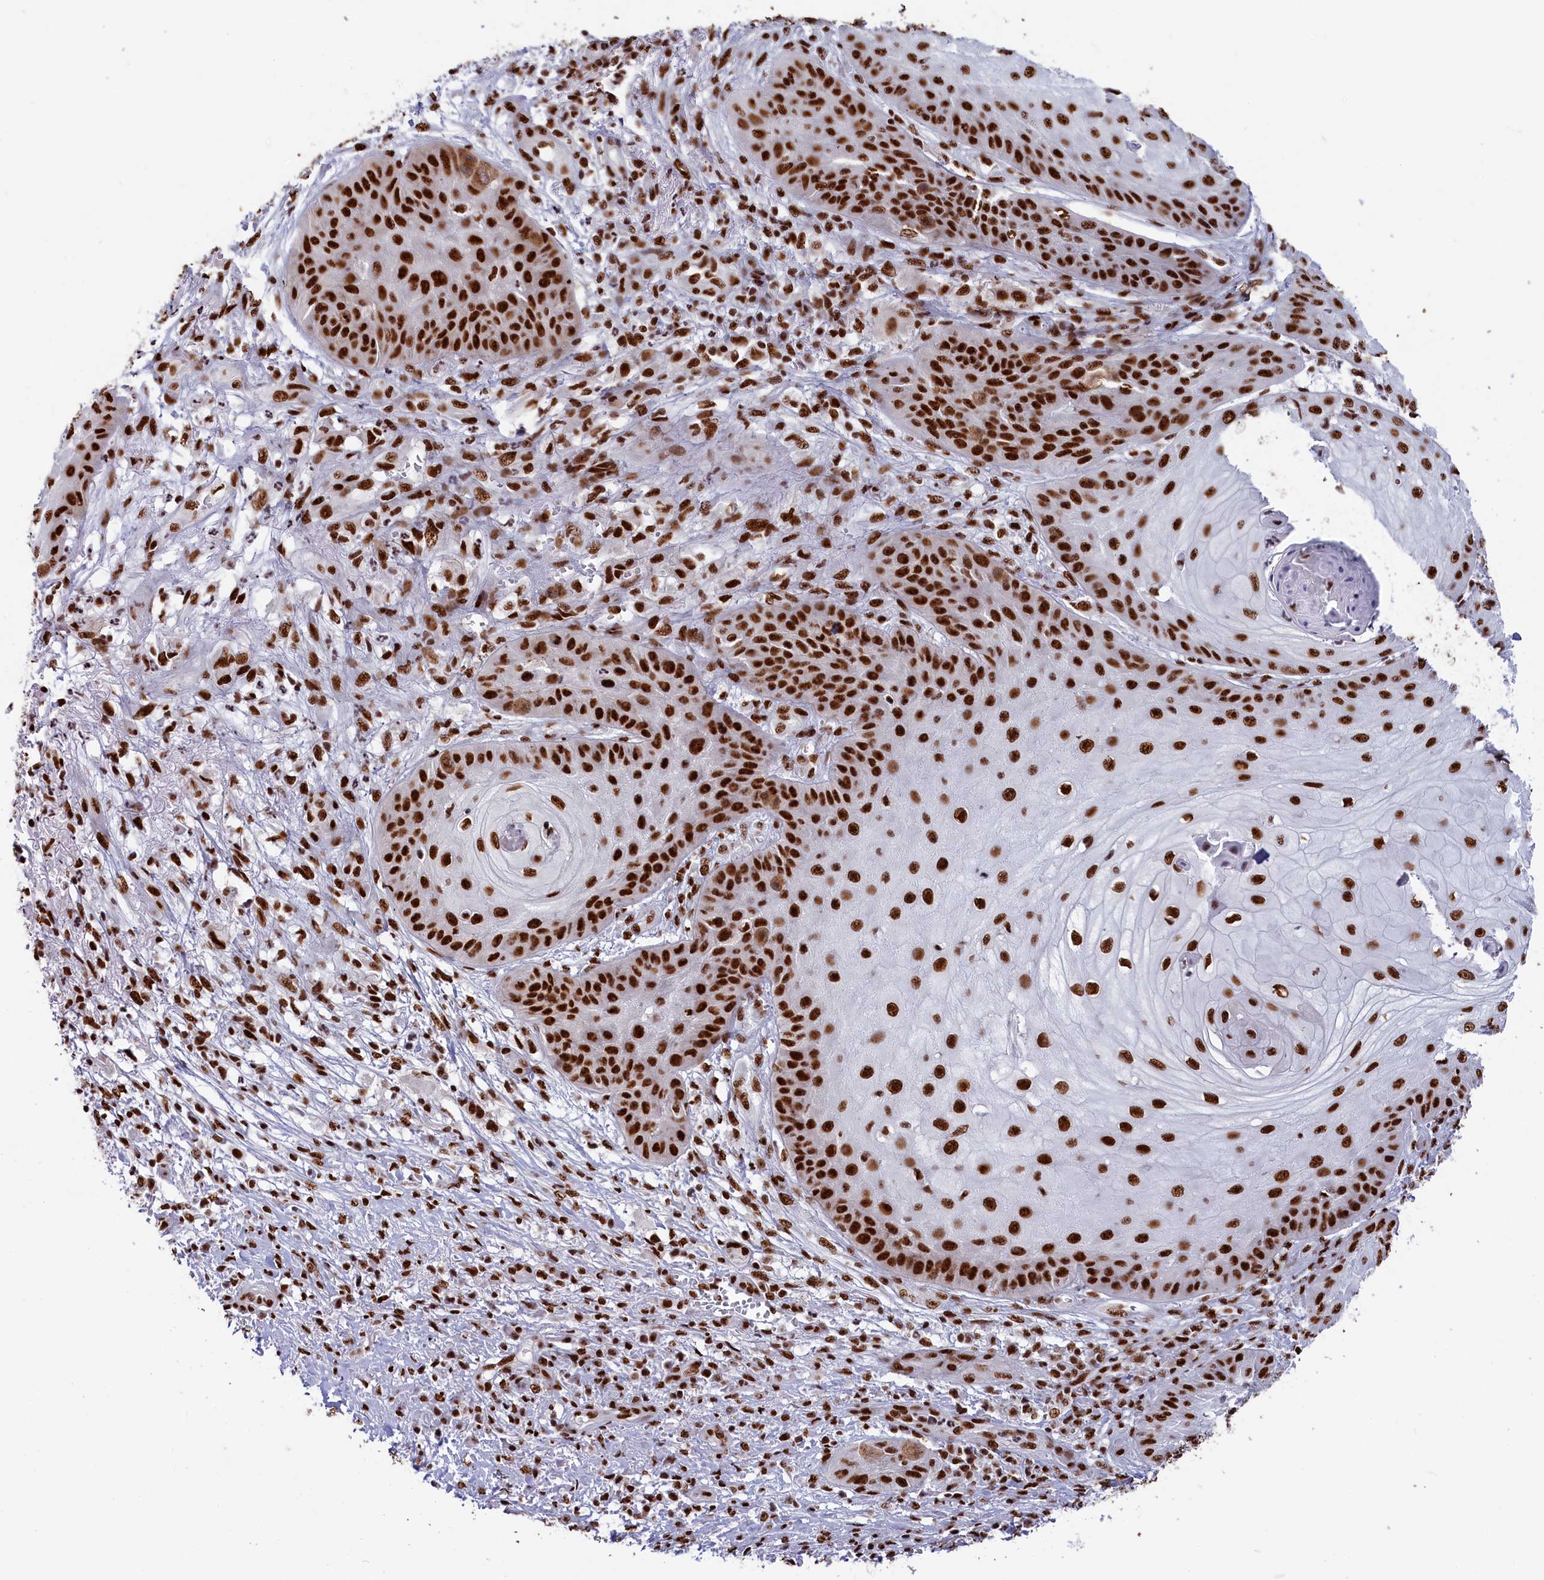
{"staining": {"intensity": "strong", "quantity": ">75%", "location": "nuclear"}, "tissue": "skin cancer", "cell_type": "Tumor cells", "image_type": "cancer", "snomed": [{"axis": "morphology", "description": "Squamous cell carcinoma, NOS"}, {"axis": "topography", "description": "Skin"}], "caption": "Tumor cells reveal high levels of strong nuclear expression in about >75% of cells in human skin squamous cell carcinoma. (DAB = brown stain, brightfield microscopy at high magnification).", "gene": "SNRNP70", "patient": {"sex": "male", "age": 70}}